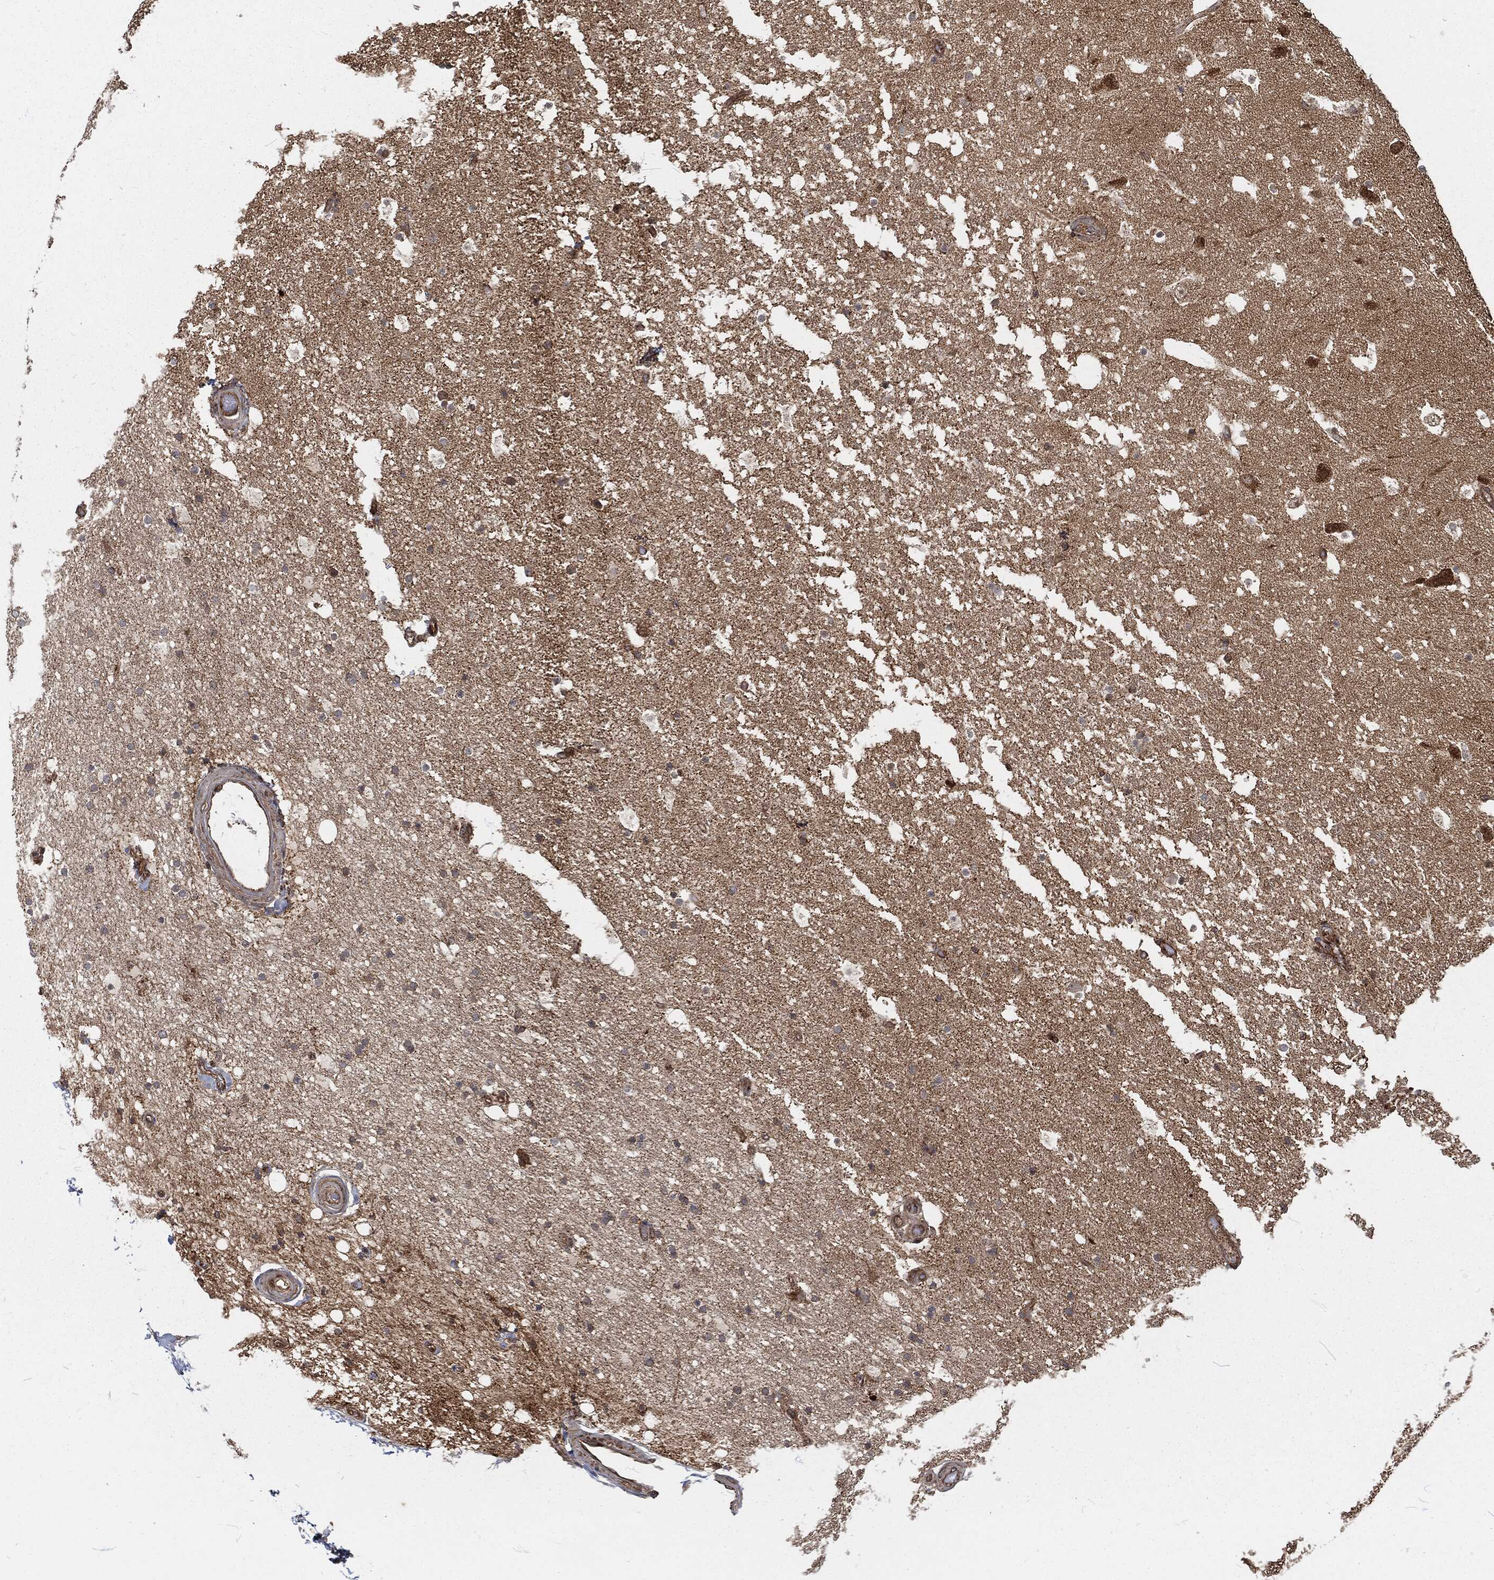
{"staining": {"intensity": "negative", "quantity": "none", "location": "none"}, "tissue": "hippocampus", "cell_type": "Glial cells", "image_type": "normal", "snomed": [{"axis": "morphology", "description": "Normal tissue, NOS"}, {"axis": "topography", "description": "Hippocampus"}], "caption": "Immunohistochemistry (IHC) of normal human hippocampus shows no expression in glial cells.", "gene": "RFTN1", "patient": {"sex": "male", "age": 51}}